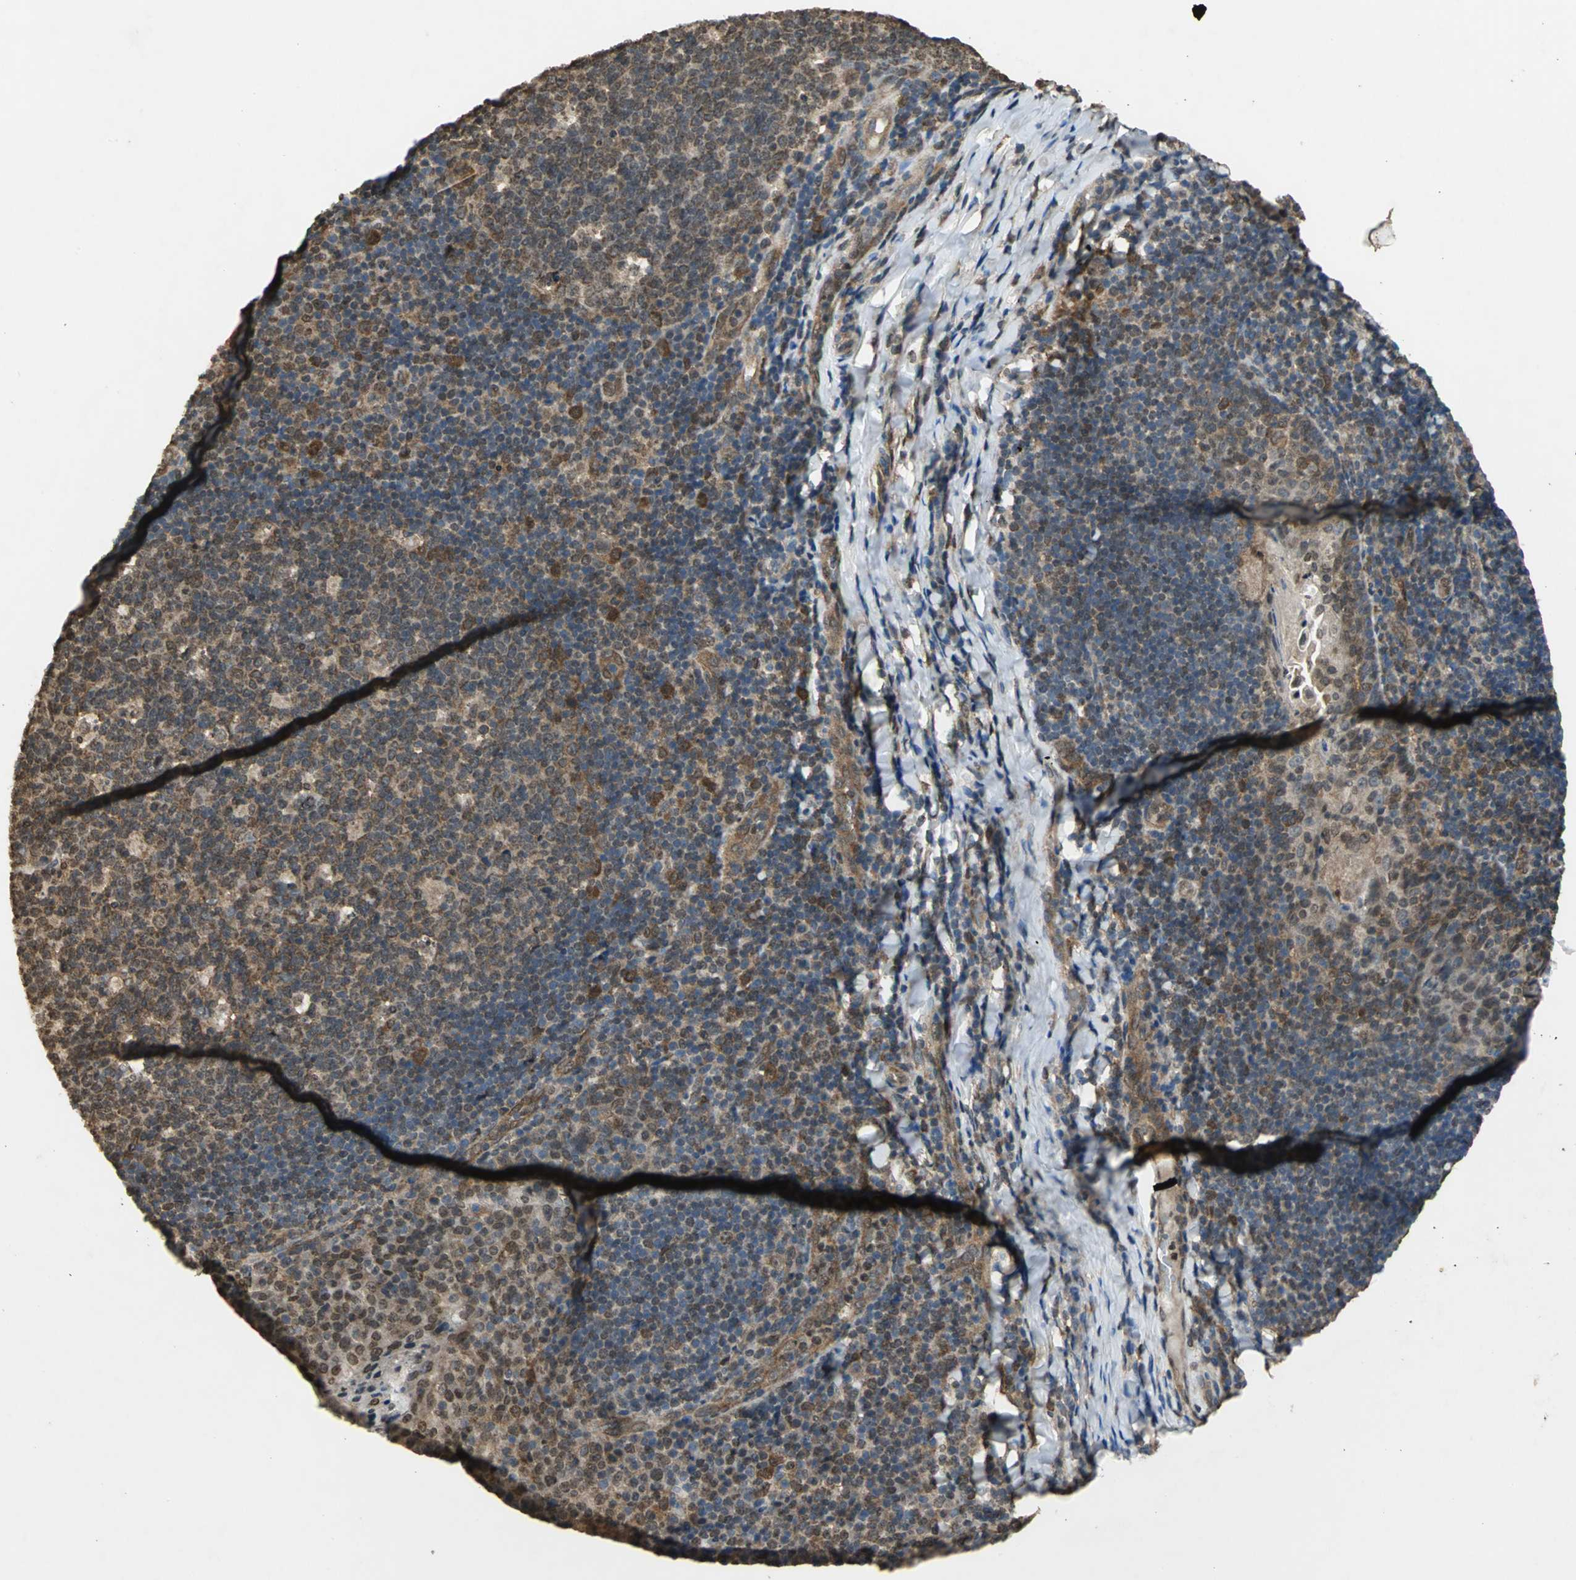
{"staining": {"intensity": "moderate", "quantity": ">75%", "location": "cytoplasmic/membranous,nuclear"}, "tissue": "tonsil", "cell_type": "Germinal center cells", "image_type": "normal", "snomed": [{"axis": "morphology", "description": "Normal tissue, NOS"}, {"axis": "topography", "description": "Tonsil"}], "caption": "Immunohistochemical staining of benign tonsil shows >75% levels of moderate cytoplasmic/membranous,nuclear protein staining in about >75% of germinal center cells. The staining was performed using DAB, with brown indicating positive protein expression. Nuclei are stained blue with hematoxylin.", "gene": "AHR", "patient": {"sex": "male", "age": 17}}